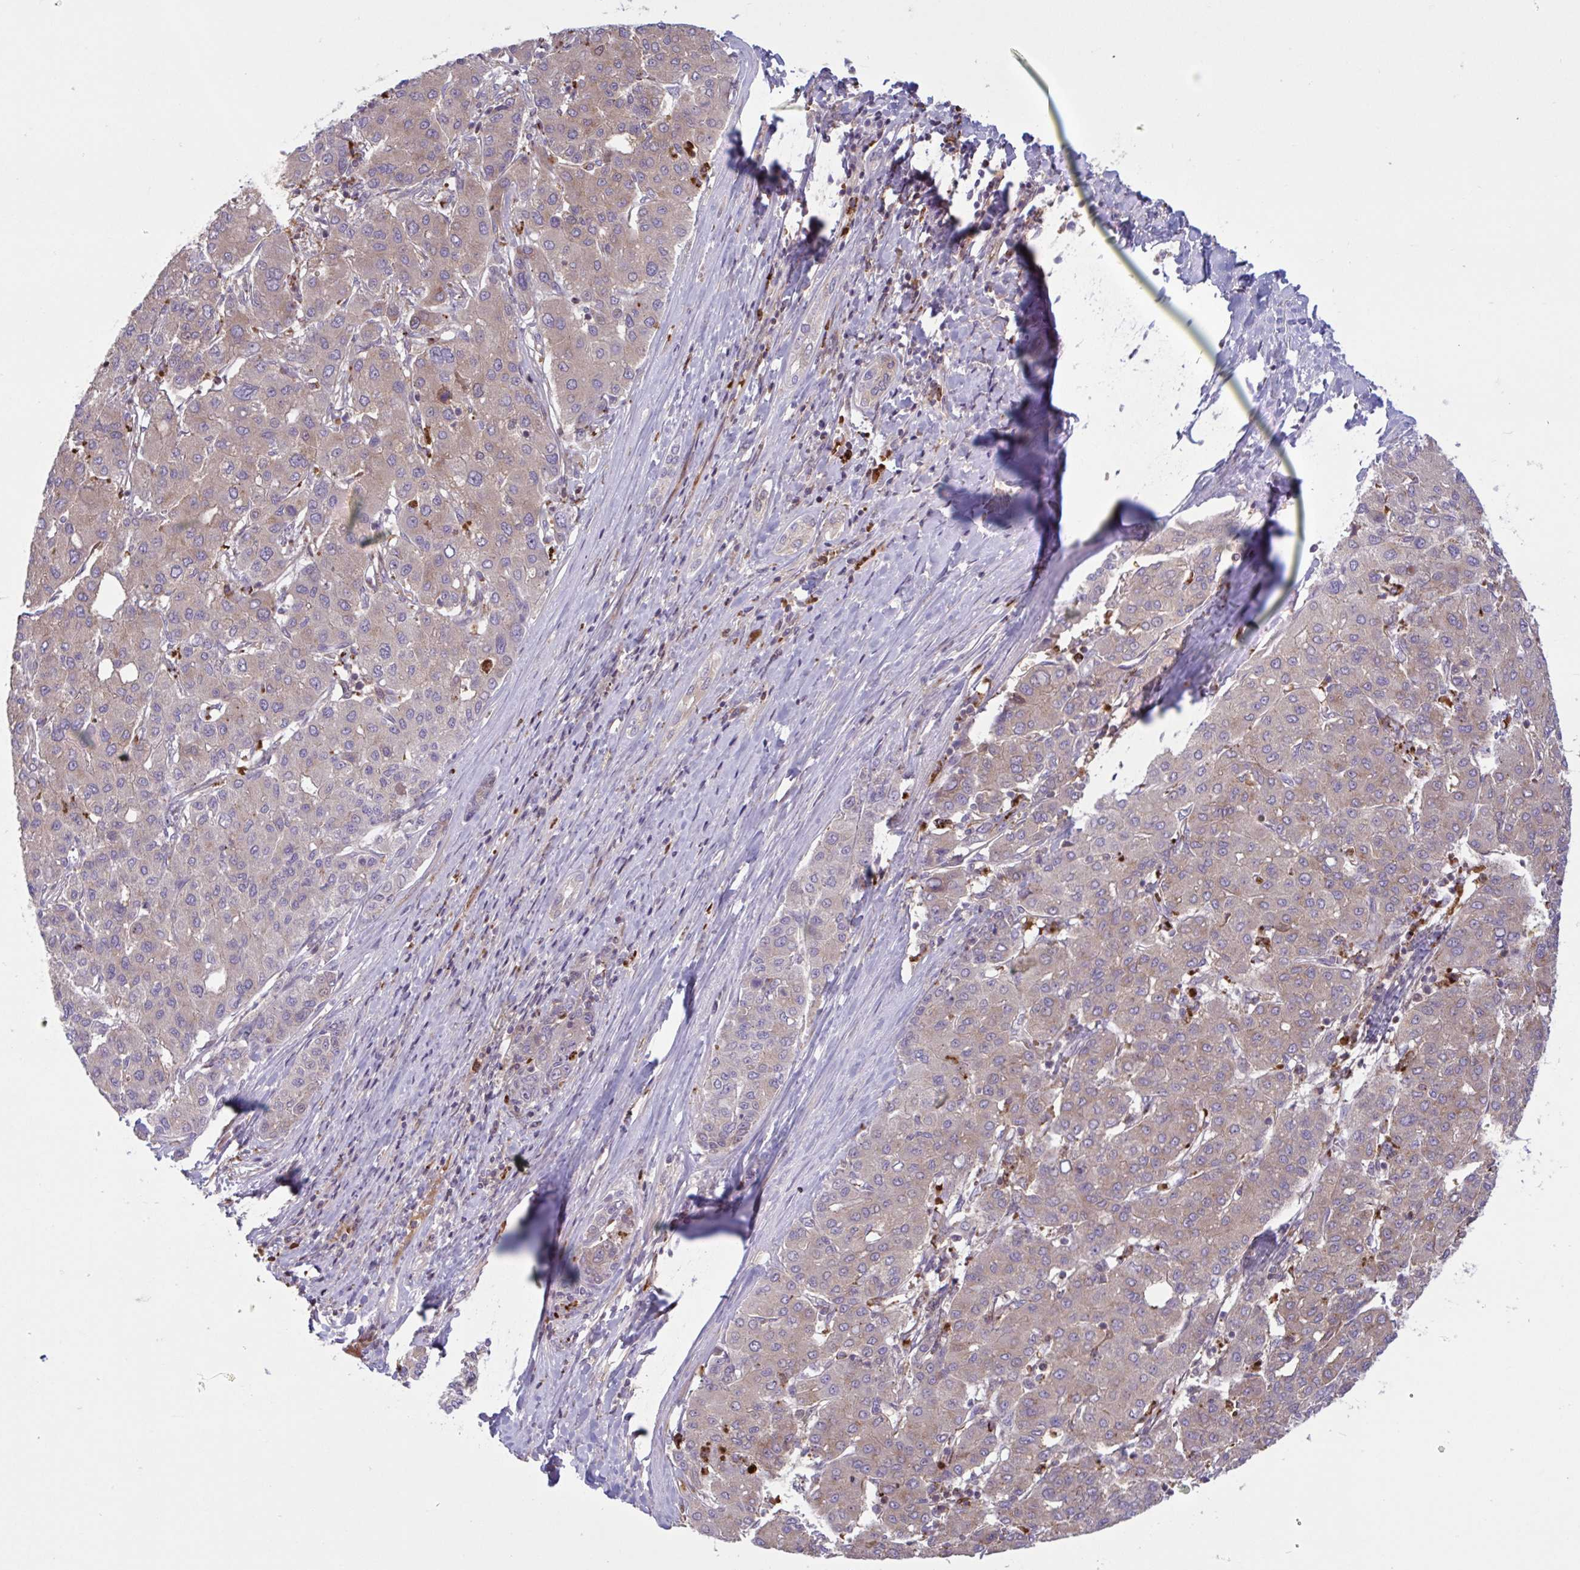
{"staining": {"intensity": "weak", "quantity": ">75%", "location": "cytoplasmic/membranous"}, "tissue": "liver cancer", "cell_type": "Tumor cells", "image_type": "cancer", "snomed": [{"axis": "morphology", "description": "Carcinoma, Hepatocellular, NOS"}, {"axis": "topography", "description": "Liver"}], "caption": "Protein staining shows weak cytoplasmic/membranous expression in about >75% of tumor cells in hepatocellular carcinoma (liver).", "gene": "IL1R1", "patient": {"sex": "male", "age": 65}}